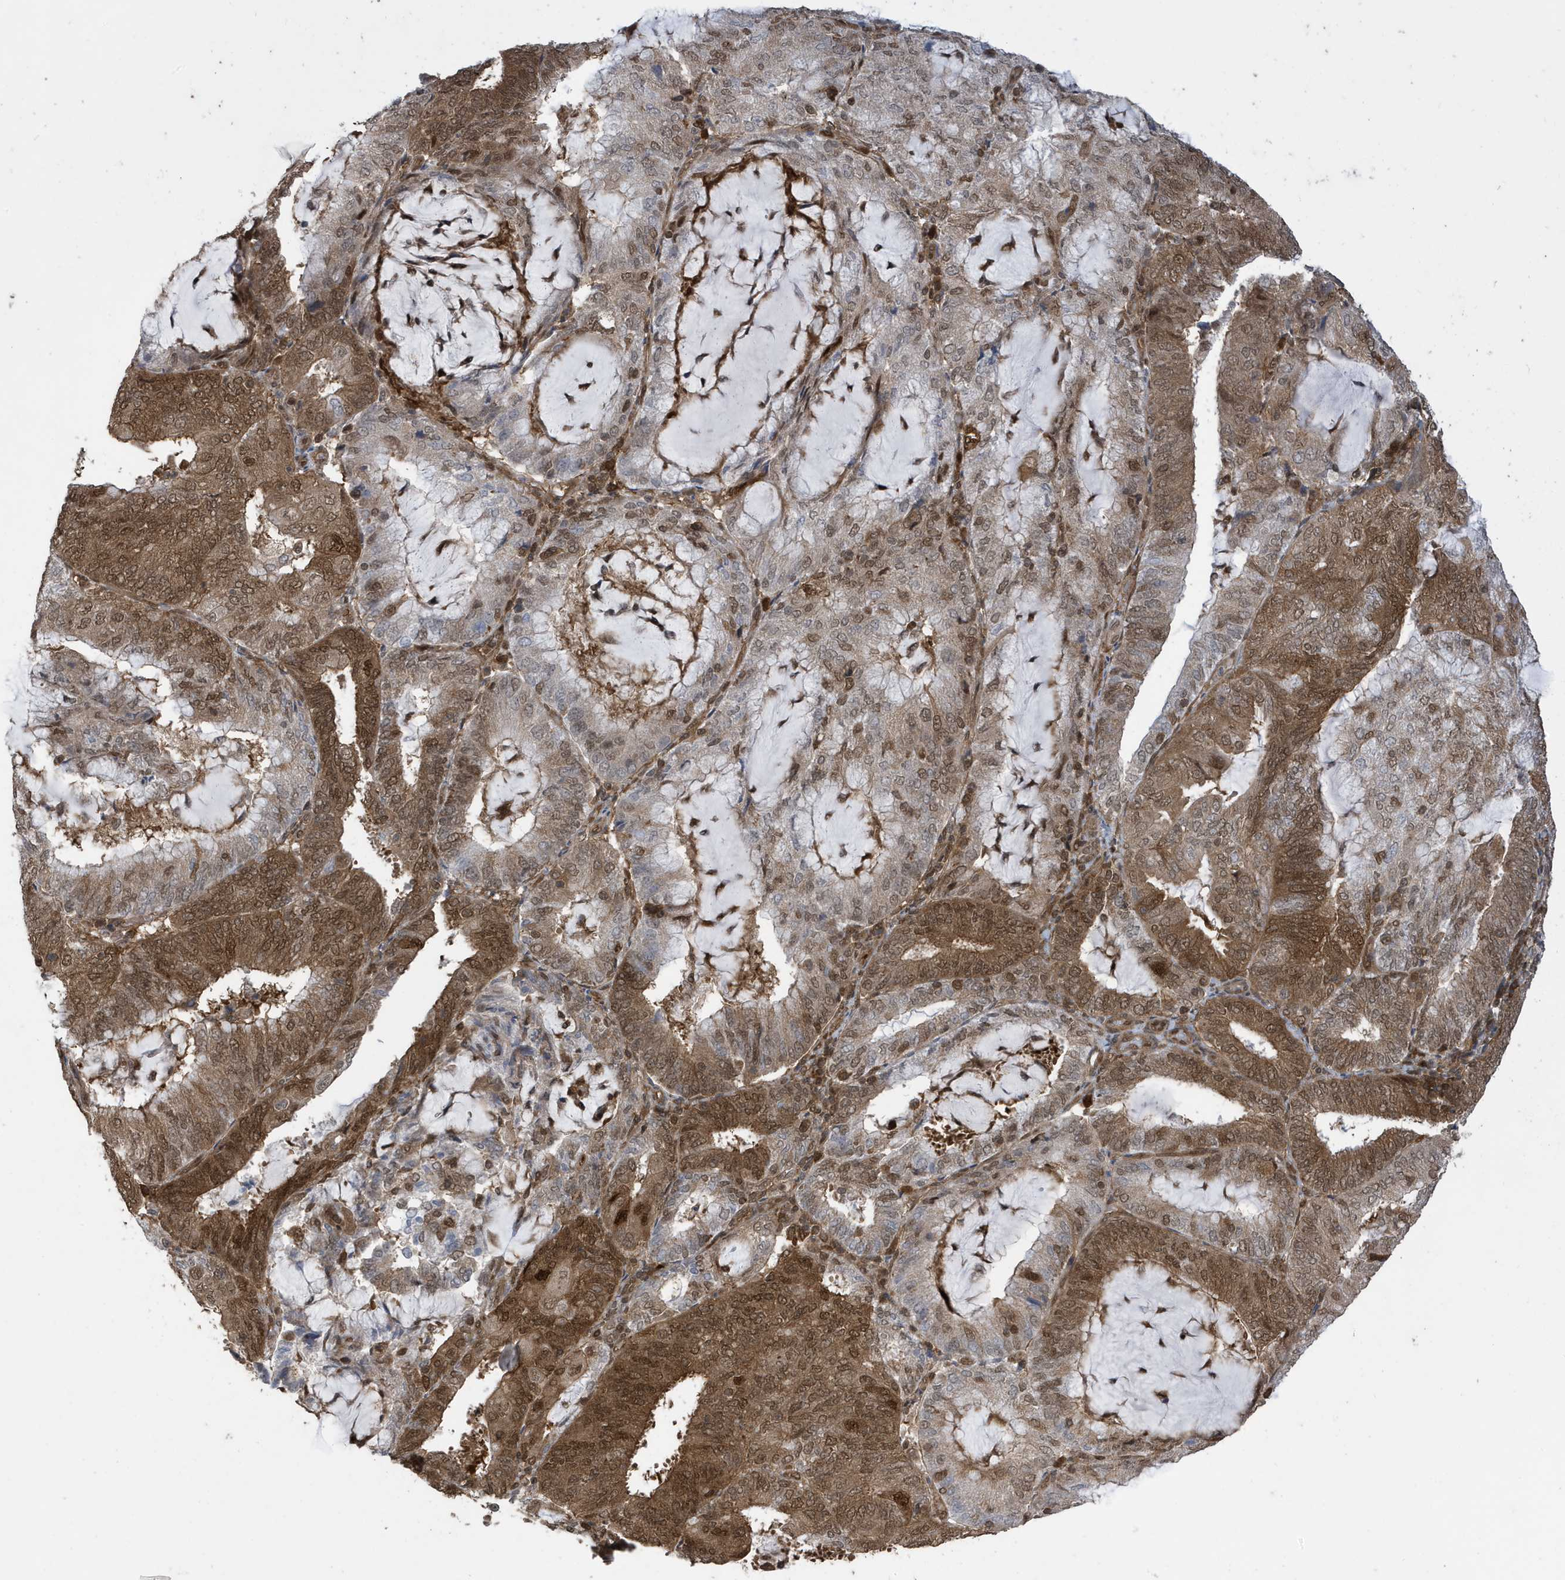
{"staining": {"intensity": "moderate", "quantity": ">75%", "location": "cytoplasmic/membranous,nuclear"}, "tissue": "endometrial cancer", "cell_type": "Tumor cells", "image_type": "cancer", "snomed": [{"axis": "morphology", "description": "Adenocarcinoma, NOS"}, {"axis": "topography", "description": "Endometrium"}], "caption": "The immunohistochemical stain labels moderate cytoplasmic/membranous and nuclear positivity in tumor cells of endometrial adenocarcinoma tissue.", "gene": "UBQLN1", "patient": {"sex": "female", "age": 81}}